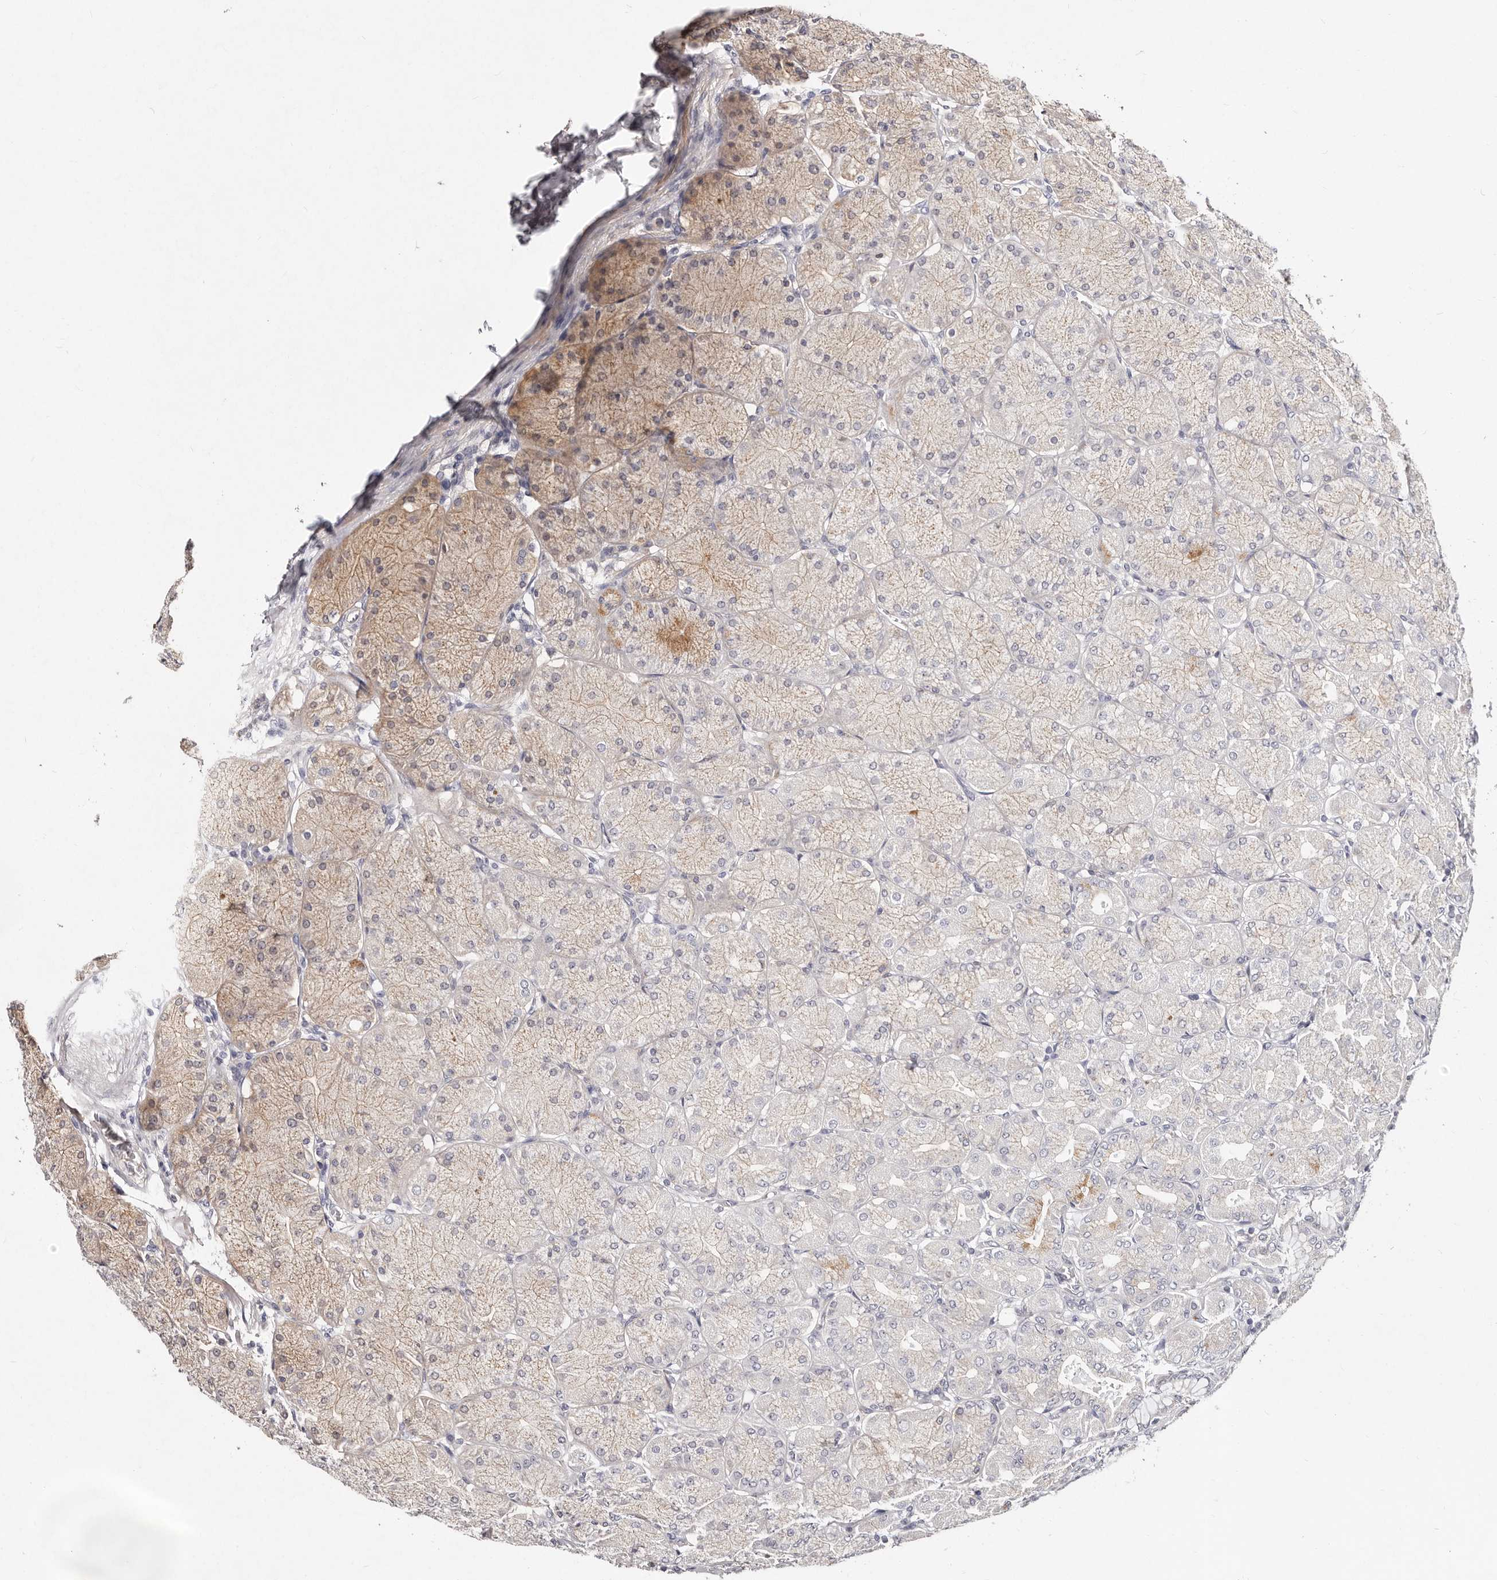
{"staining": {"intensity": "weak", "quantity": "<25%", "location": "cytoplasmic/membranous"}, "tissue": "stomach", "cell_type": "Glandular cells", "image_type": "normal", "snomed": [{"axis": "morphology", "description": "Normal tissue, NOS"}, {"axis": "topography", "description": "Stomach, upper"}], "caption": "IHC of normal stomach exhibits no expression in glandular cells.", "gene": "MRPS33", "patient": {"sex": "female", "age": 56}}